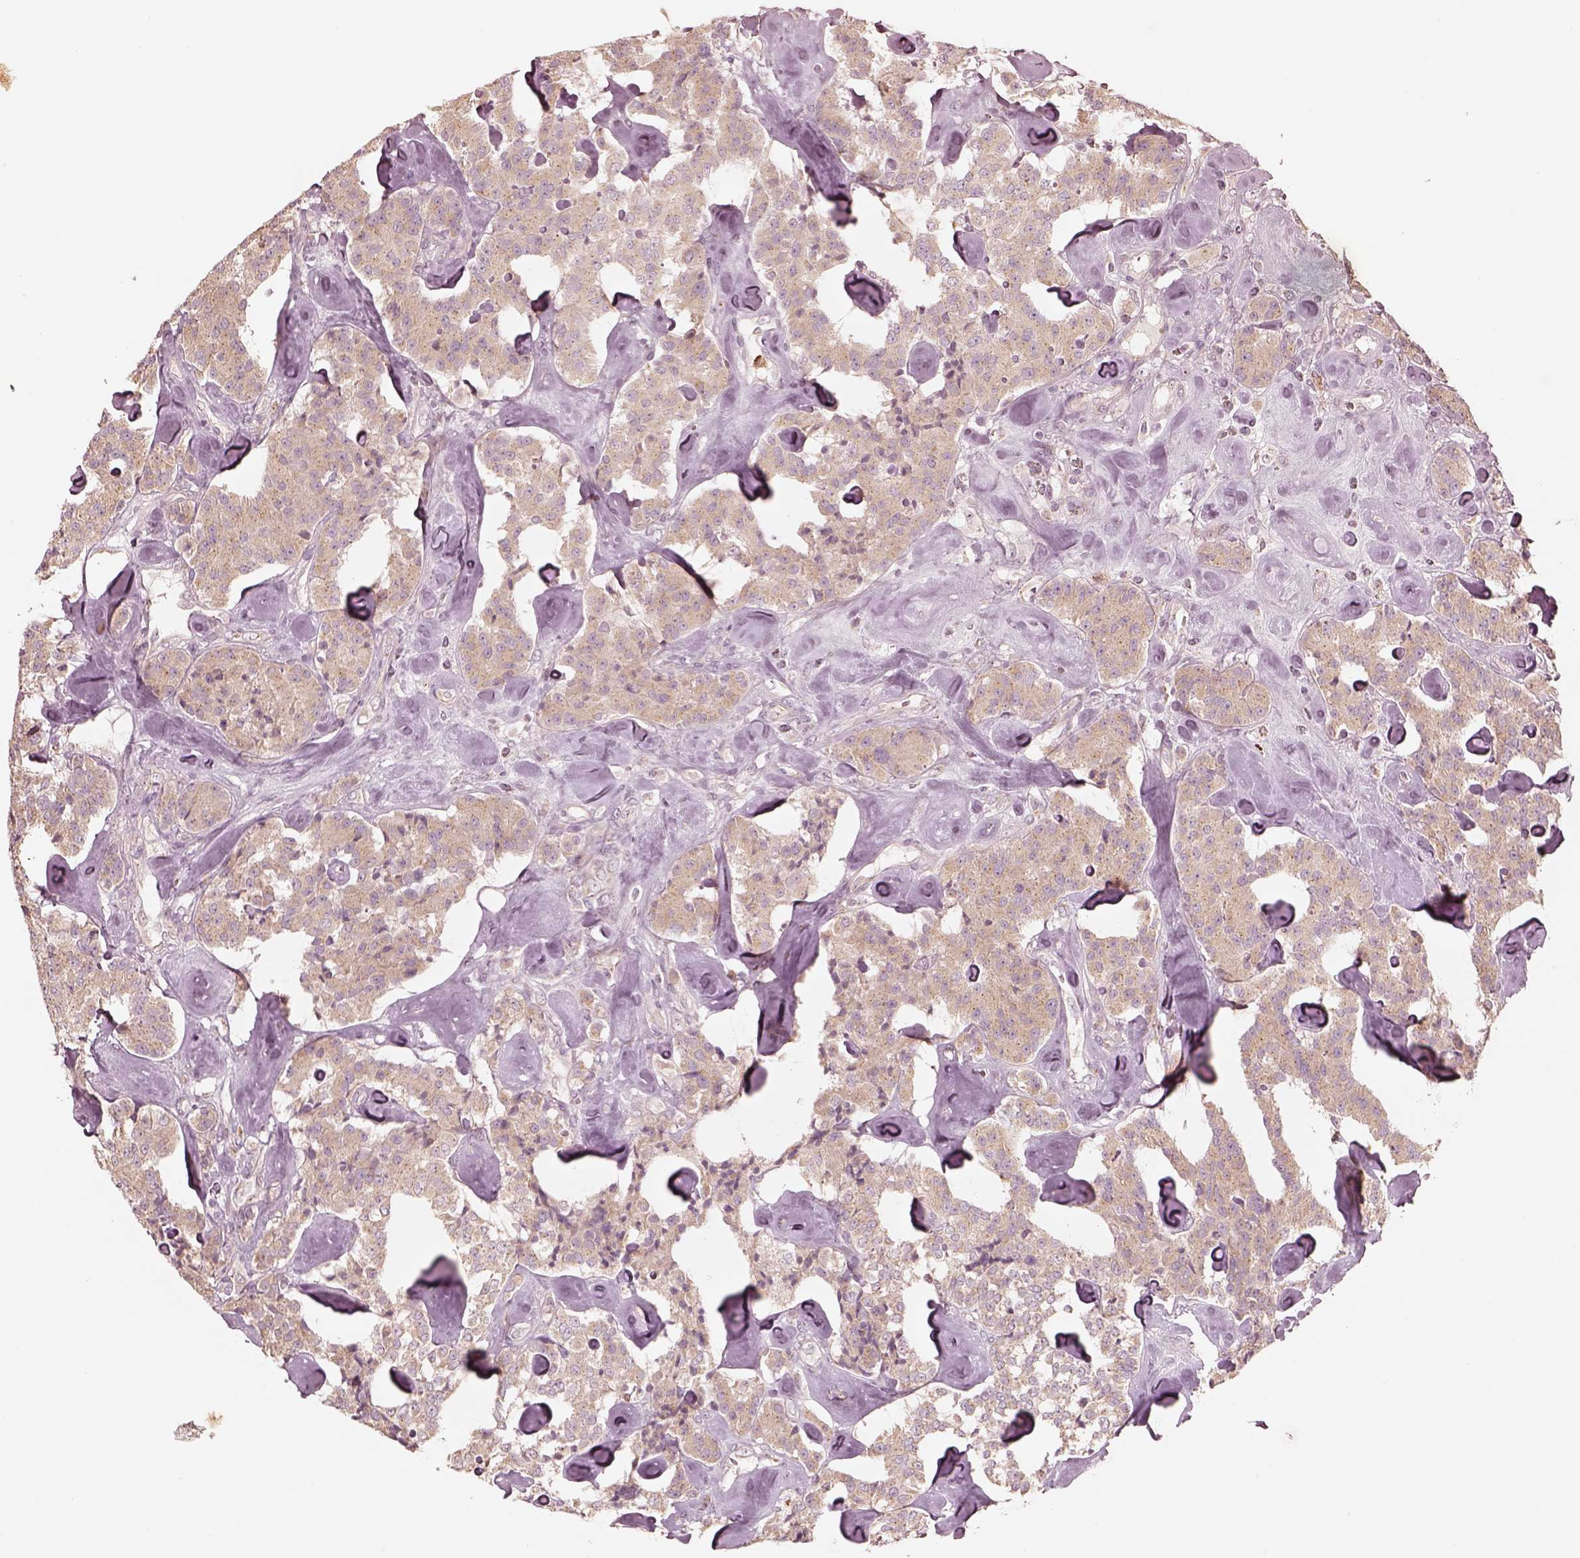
{"staining": {"intensity": "weak", "quantity": ">75%", "location": "cytoplasmic/membranous"}, "tissue": "carcinoid", "cell_type": "Tumor cells", "image_type": "cancer", "snomed": [{"axis": "morphology", "description": "Carcinoid, malignant, NOS"}, {"axis": "topography", "description": "Pancreas"}], "caption": "Protein expression analysis of carcinoid shows weak cytoplasmic/membranous staining in approximately >75% of tumor cells.", "gene": "ABCA7", "patient": {"sex": "male", "age": 41}}